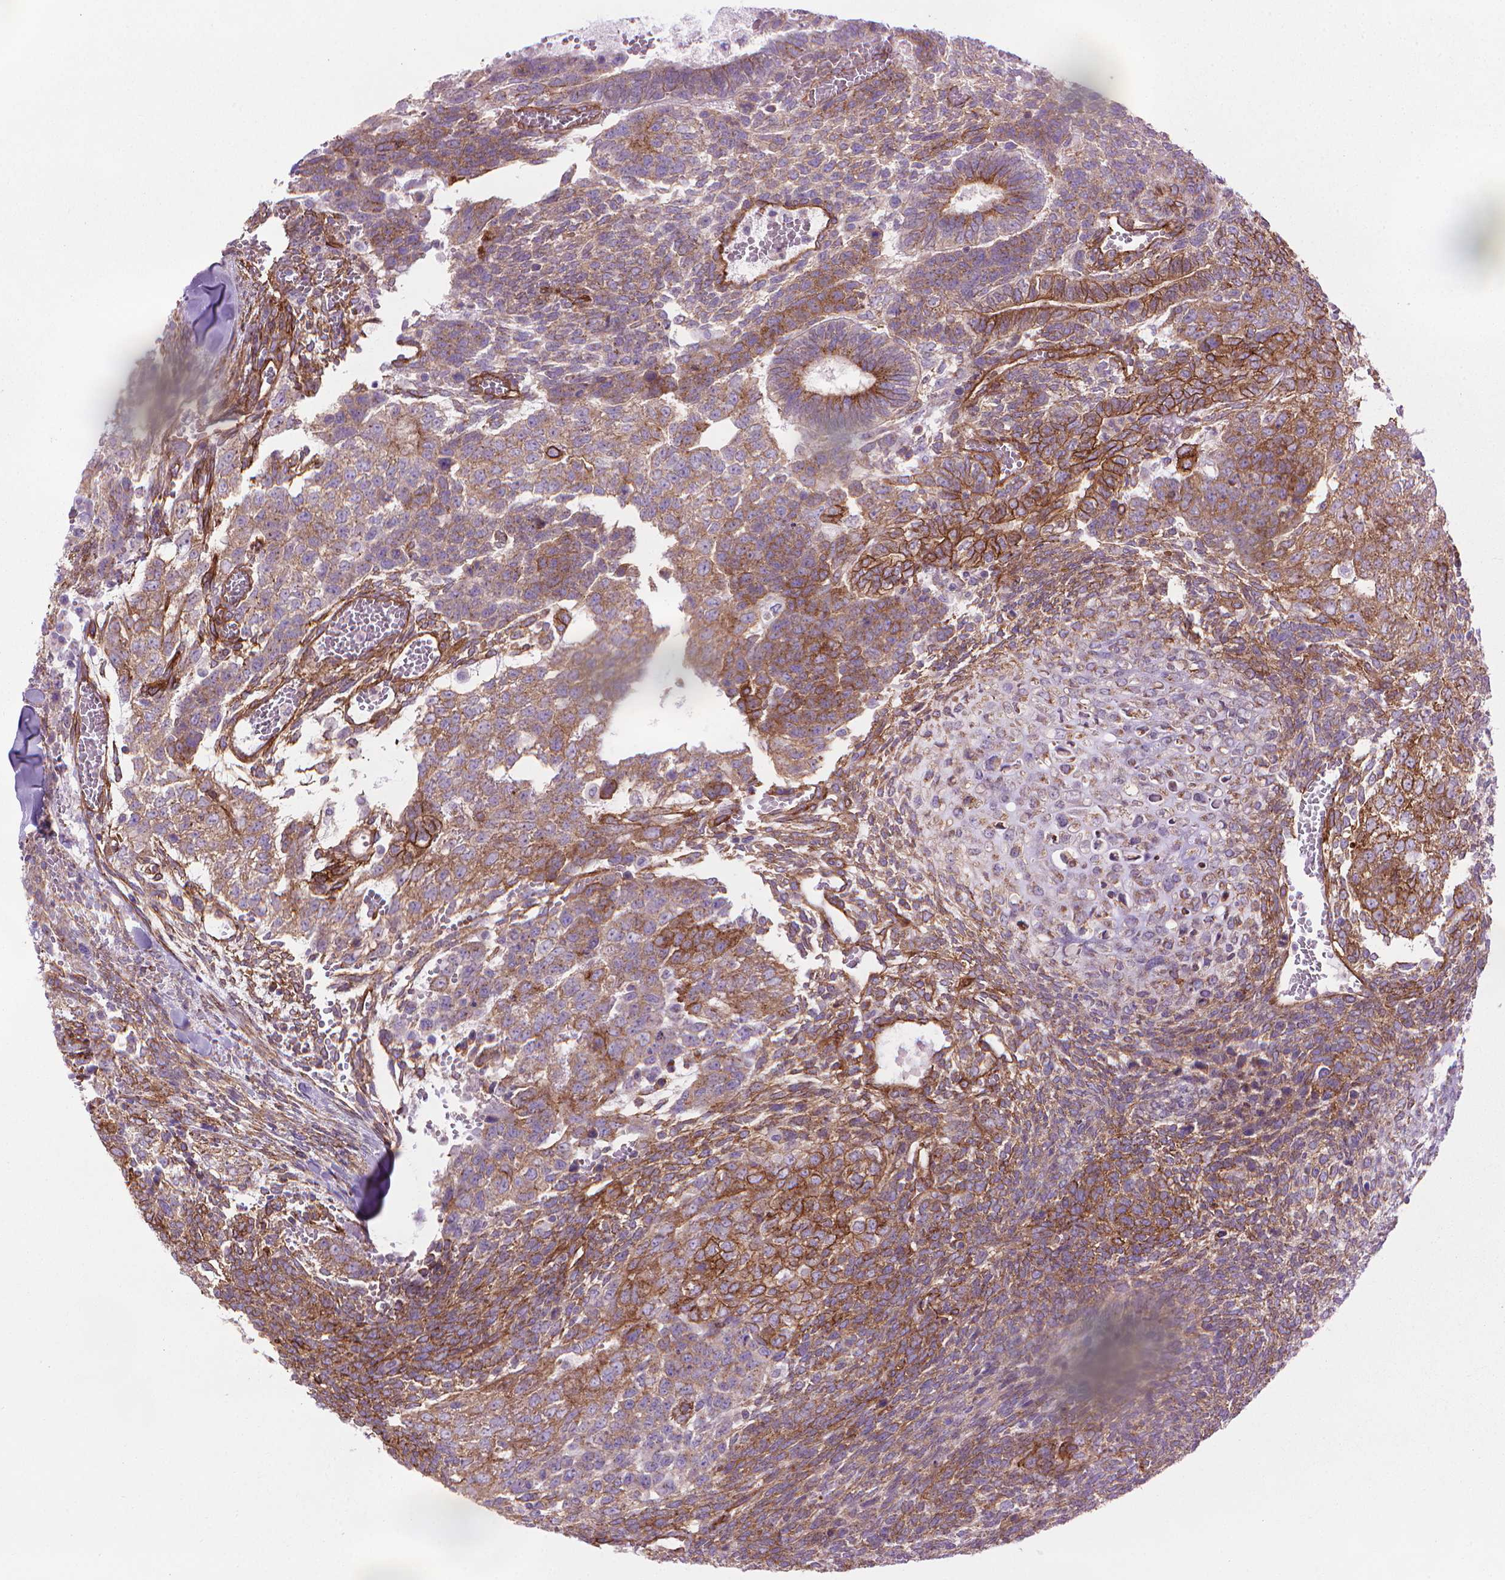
{"staining": {"intensity": "moderate", "quantity": ">75%", "location": "cytoplasmic/membranous"}, "tissue": "testis cancer", "cell_type": "Tumor cells", "image_type": "cancer", "snomed": [{"axis": "morphology", "description": "Normal tissue, NOS"}, {"axis": "morphology", "description": "Carcinoma, Embryonal, NOS"}, {"axis": "topography", "description": "Testis"}, {"axis": "topography", "description": "Epididymis"}], "caption": "This histopathology image reveals testis cancer stained with immunohistochemistry (IHC) to label a protein in brown. The cytoplasmic/membranous of tumor cells show moderate positivity for the protein. Nuclei are counter-stained blue.", "gene": "TENT5A", "patient": {"sex": "male", "age": 23}}